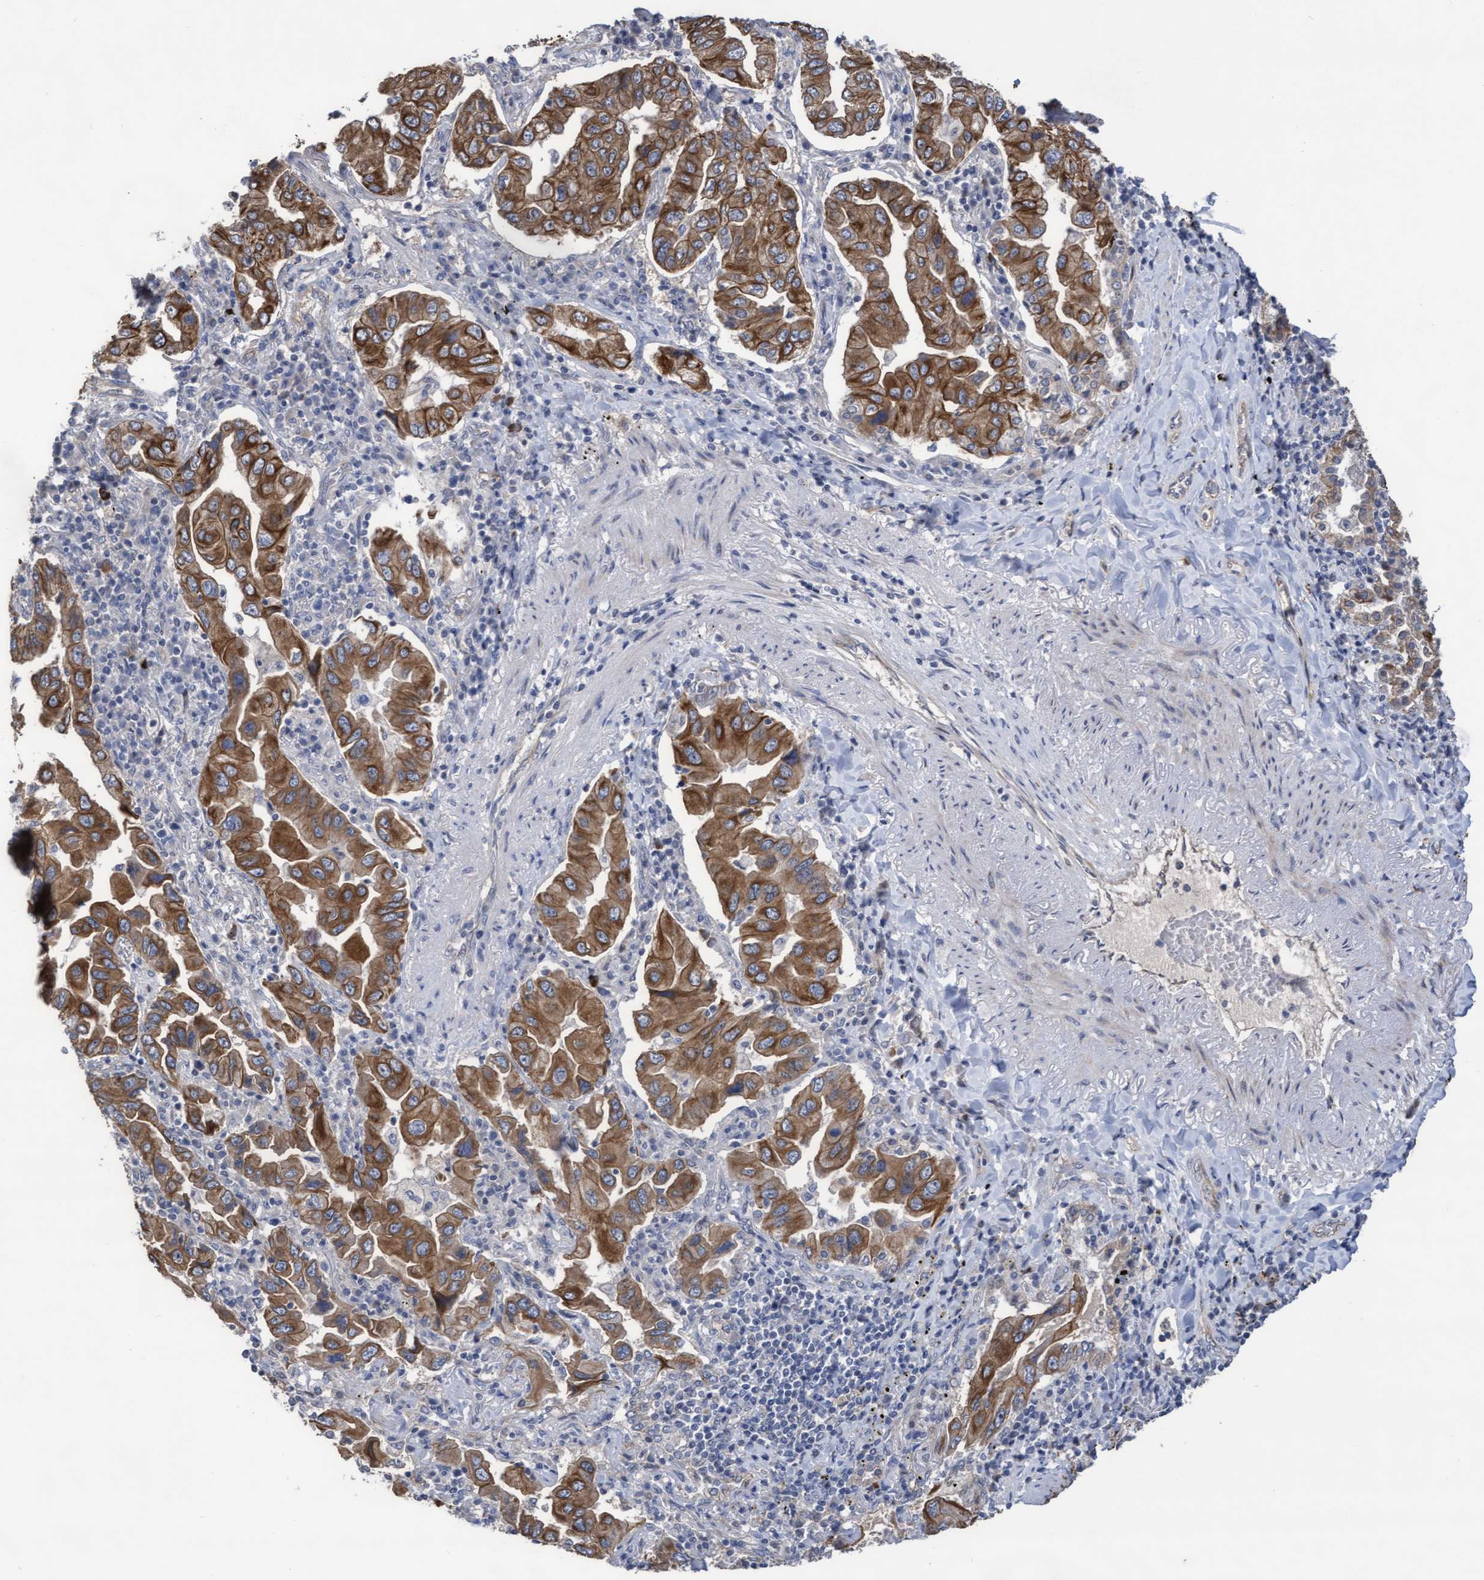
{"staining": {"intensity": "moderate", "quantity": ">75%", "location": "cytoplasmic/membranous"}, "tissue": "lung cancer", "cell_type": "Tumor cells", "image_type": "cancer", "snomed": [{"axis": "morphology", "description": "Adenocarcinoma, NOS"}, {"axis": "topography", "description": "Lung"}], "caption": "Lung cancer tissue shows moderate cytoplasmic/membranous staining in approximately >75% of tumor cells, visualized by immunohistochemistry.", "gene": "KRT24", "patient": {"sex": "female", "age": 65}}